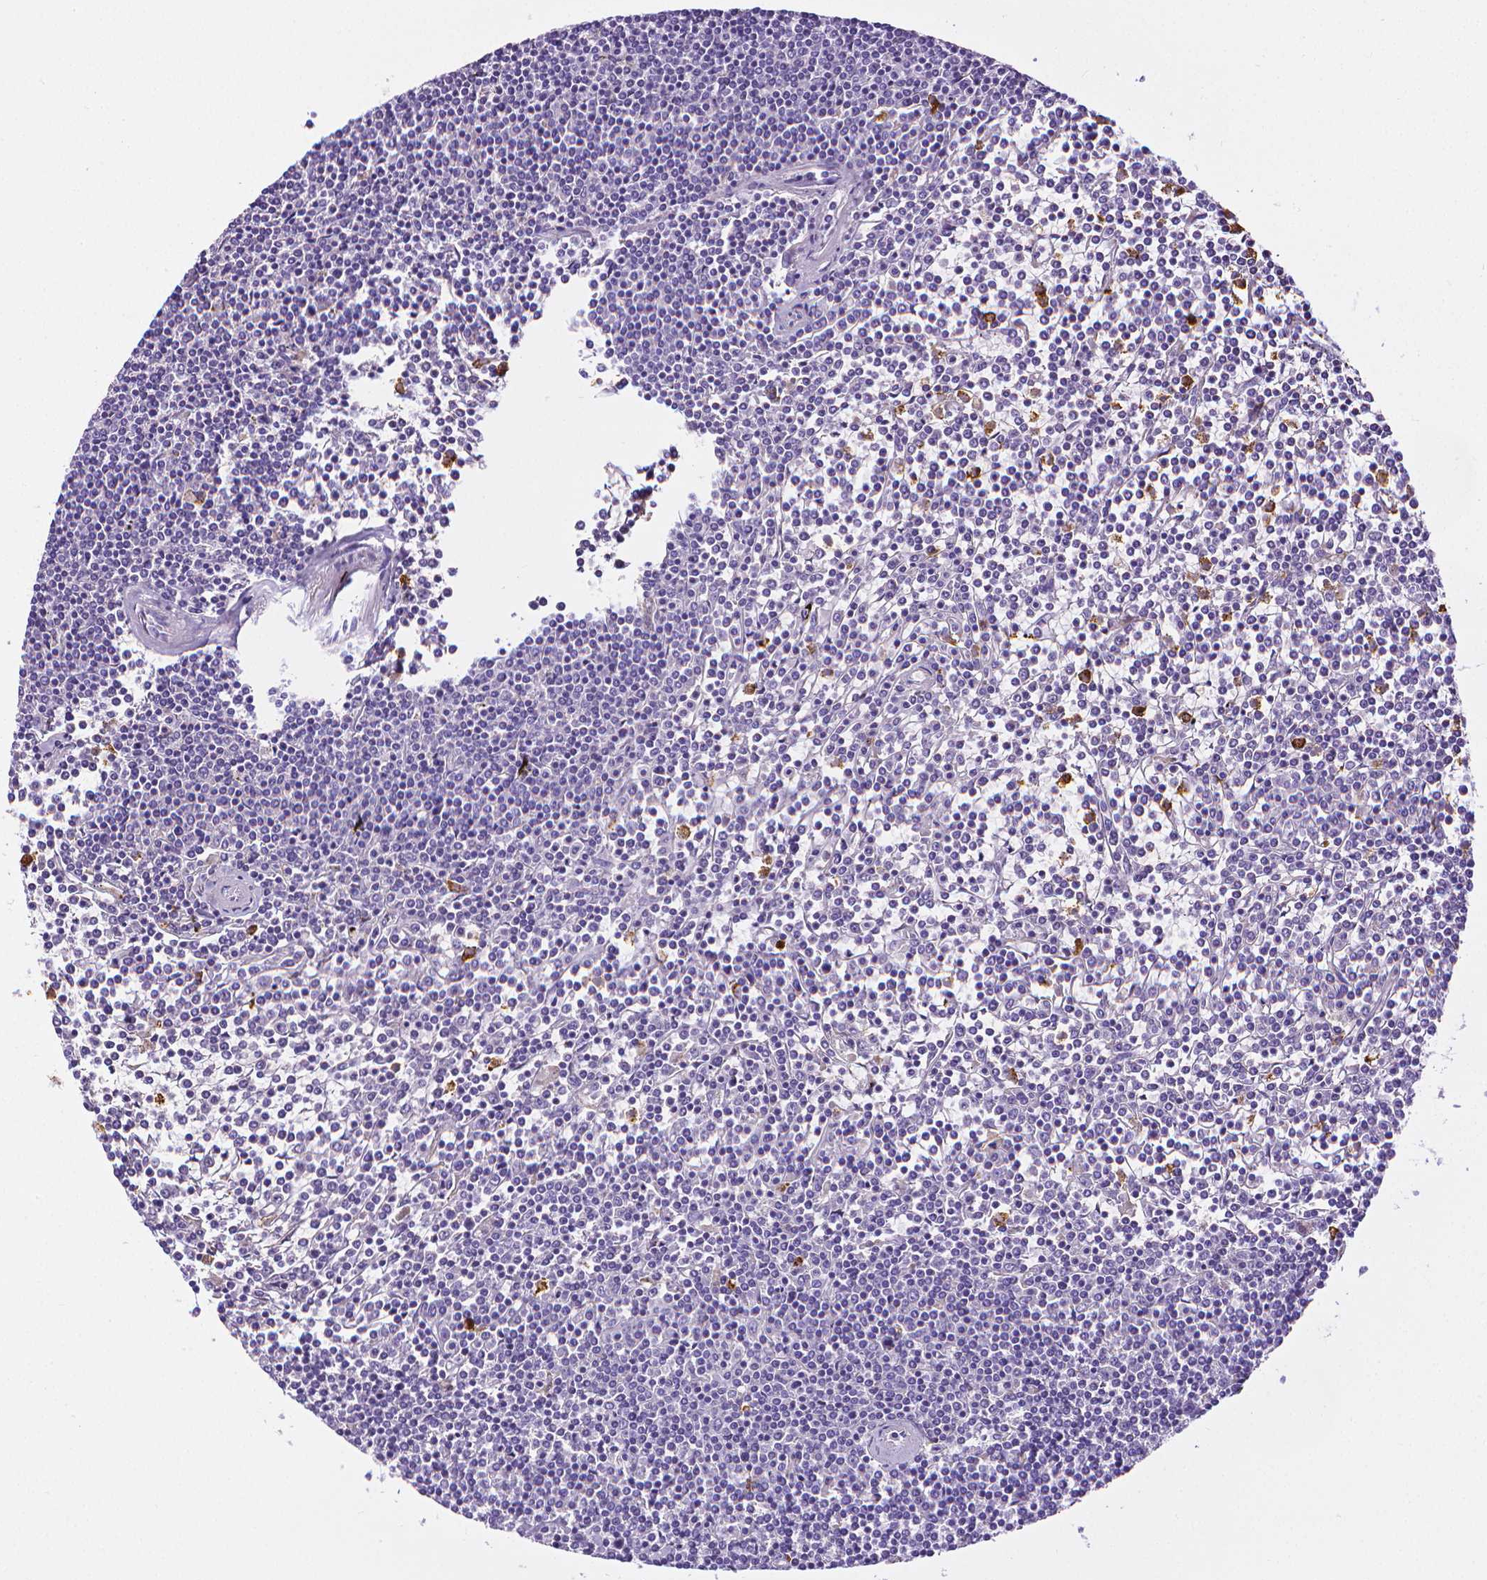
{"staining": {"intensity": "negative", "quantity": "none", "location": "none"}, "tissue": "lymphoma", "cell_type": "Tumor cells", "image_type": "cancer", "snomed": [{"axis": "morphology", "description": "Malignant lymphoma, non-Hodgkin's type, Low grade"}, {"axis": "topography", "description": "Spleen"}], "caption": "Tumor cells are negative for brown protein staining in malignant lymphoma, non-Hodgkin's type (low-grade). (Brightfield microscopy of DAB (3,3'-diaminobenzidine) immunohistochemistry at high magnification).", "gene": "MMP9", "patient": {"sex": "female", "age": 19}}